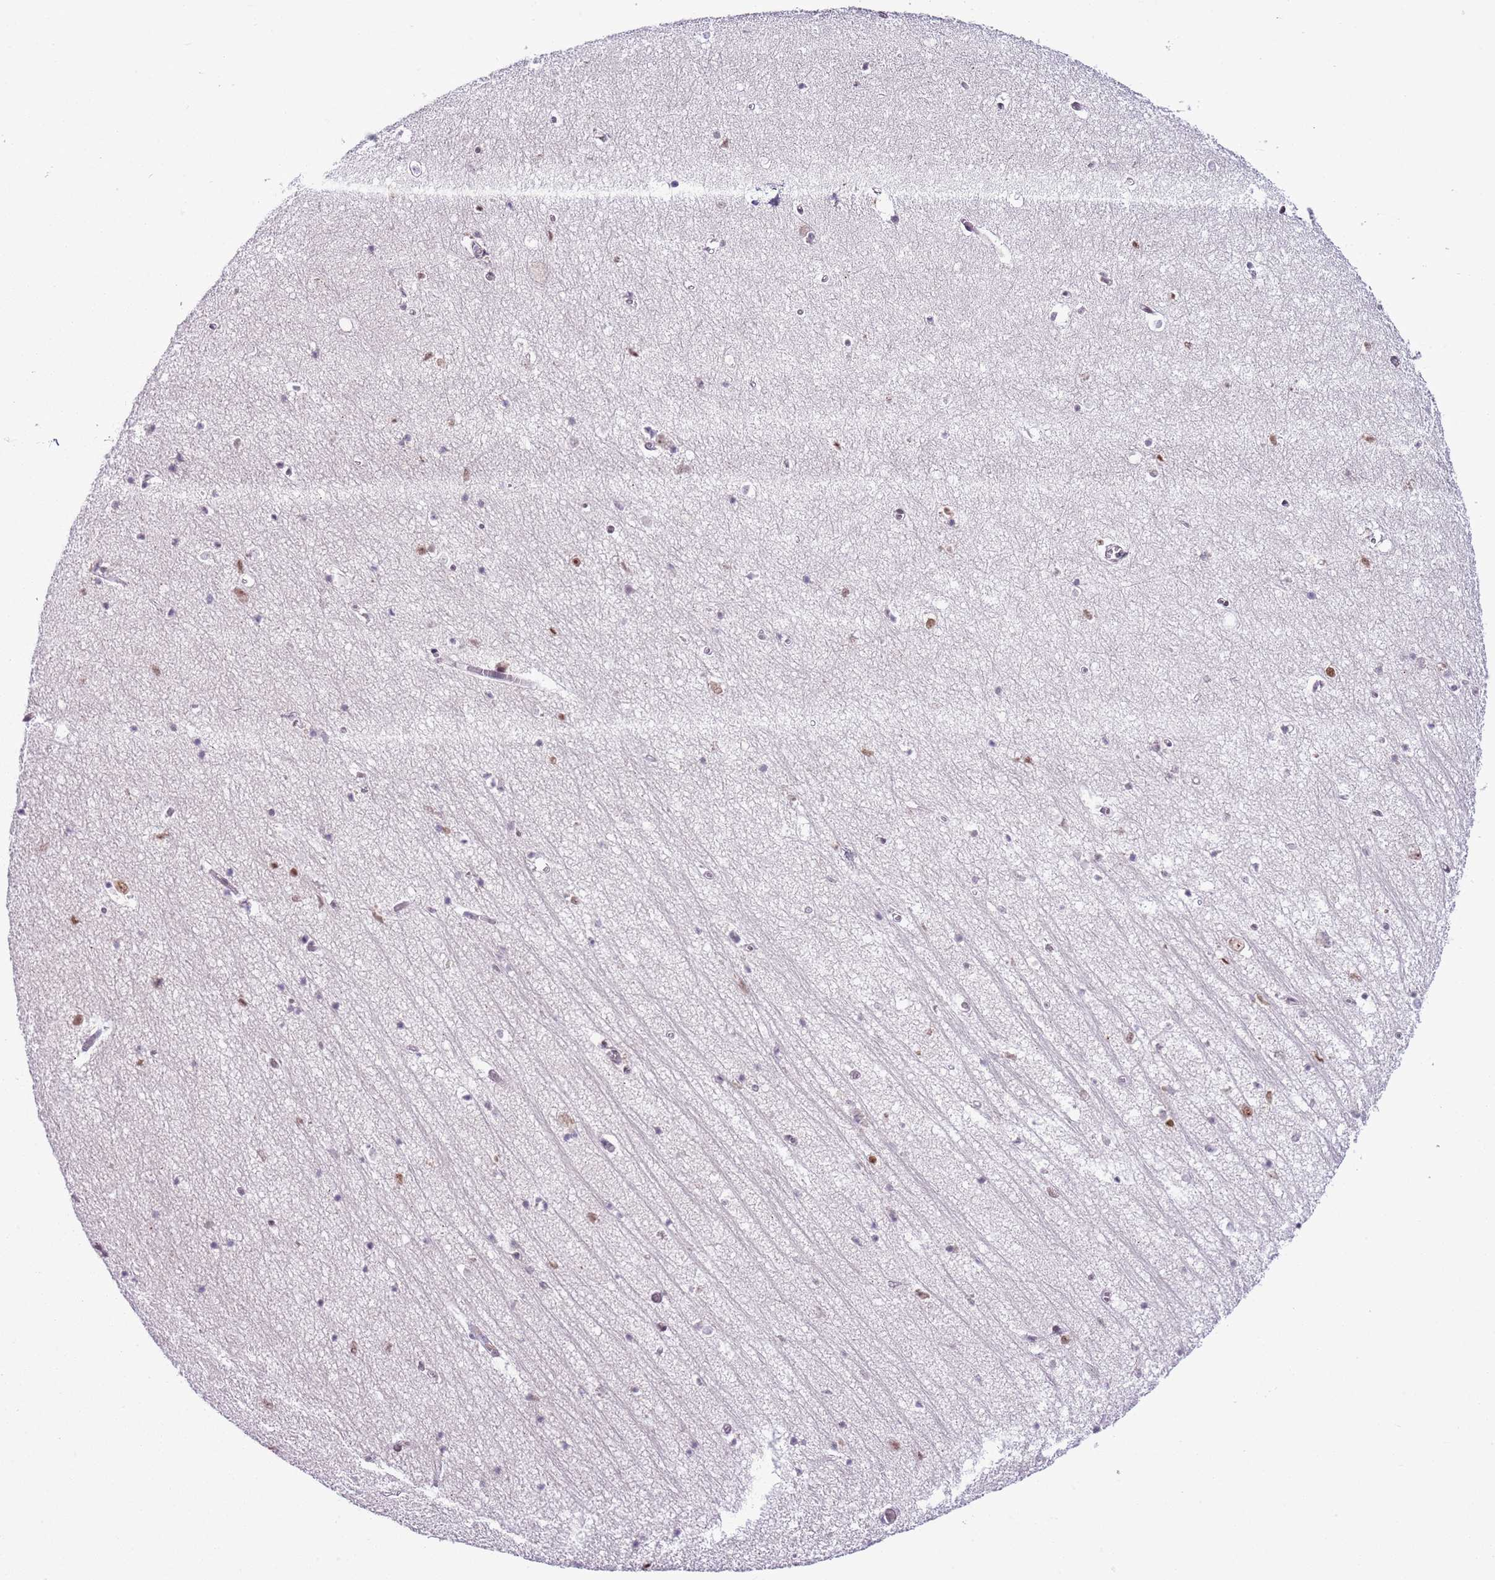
{"staining": {"intensity": "moderate", "quantity": "<25%", "location": "nuclear"}, "tissue": "hippocampus", "cell_type": "Glial cells", "image_type": "normal", "snomed": [{"axis": "morphology", "description": "Normal tissue, NOS"}, {"axis": "topography", "description": "Hippocampus"}], "caption": "High-magnification brightfield microscopy of normal hippocampus stained with DAB (3,3'-diaminobenzidine) (brown) and counterstained with hematoxylin (blue). glial cells exhibit moderate nuclear expression is seen in approximately<25% of cells.", "gene": "SELENOH", "patient": {"sex": "female", "age": 64}}